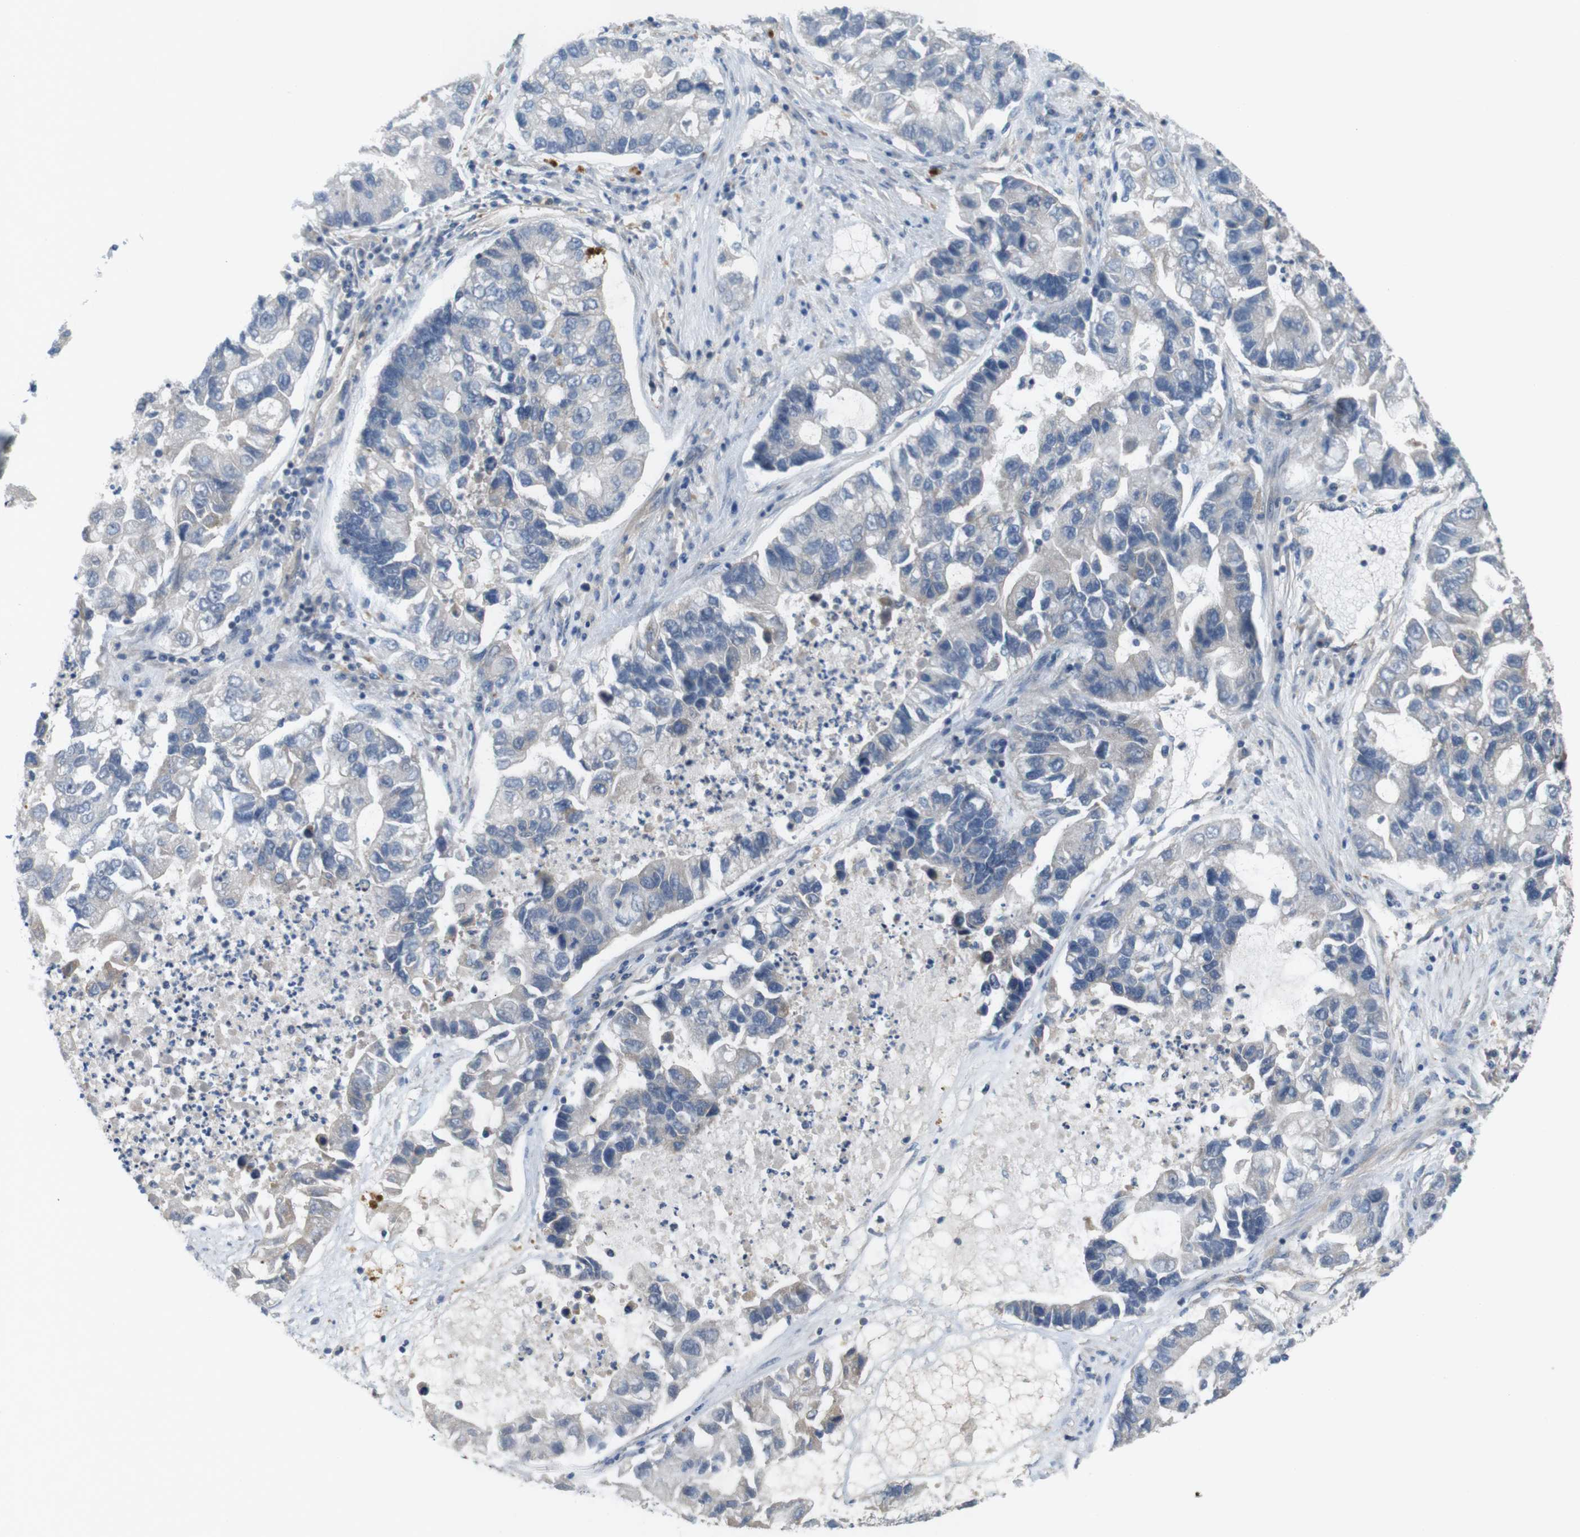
{"staining": {"intensity": "weak", "quantity": "25%-75%", "location": "cytoplasmic/membranous"}, "tissue": "lung cancer", "cell_type": "Tumor cells", "image_type": "cancer", "snomed": [{"axis": "morphology", "description": "Adenocarcinoma, NOS"}, {"axis": "topography", "description": "Lung"}], "caption": "This is an image of immunohistochemistry staining of adenocarcinoma (lung), which shows weak expression in the cytoplasmic/membranous of tumor cells.", "gene": "BVES", "patient": {"sex": "female", "age": 51}}